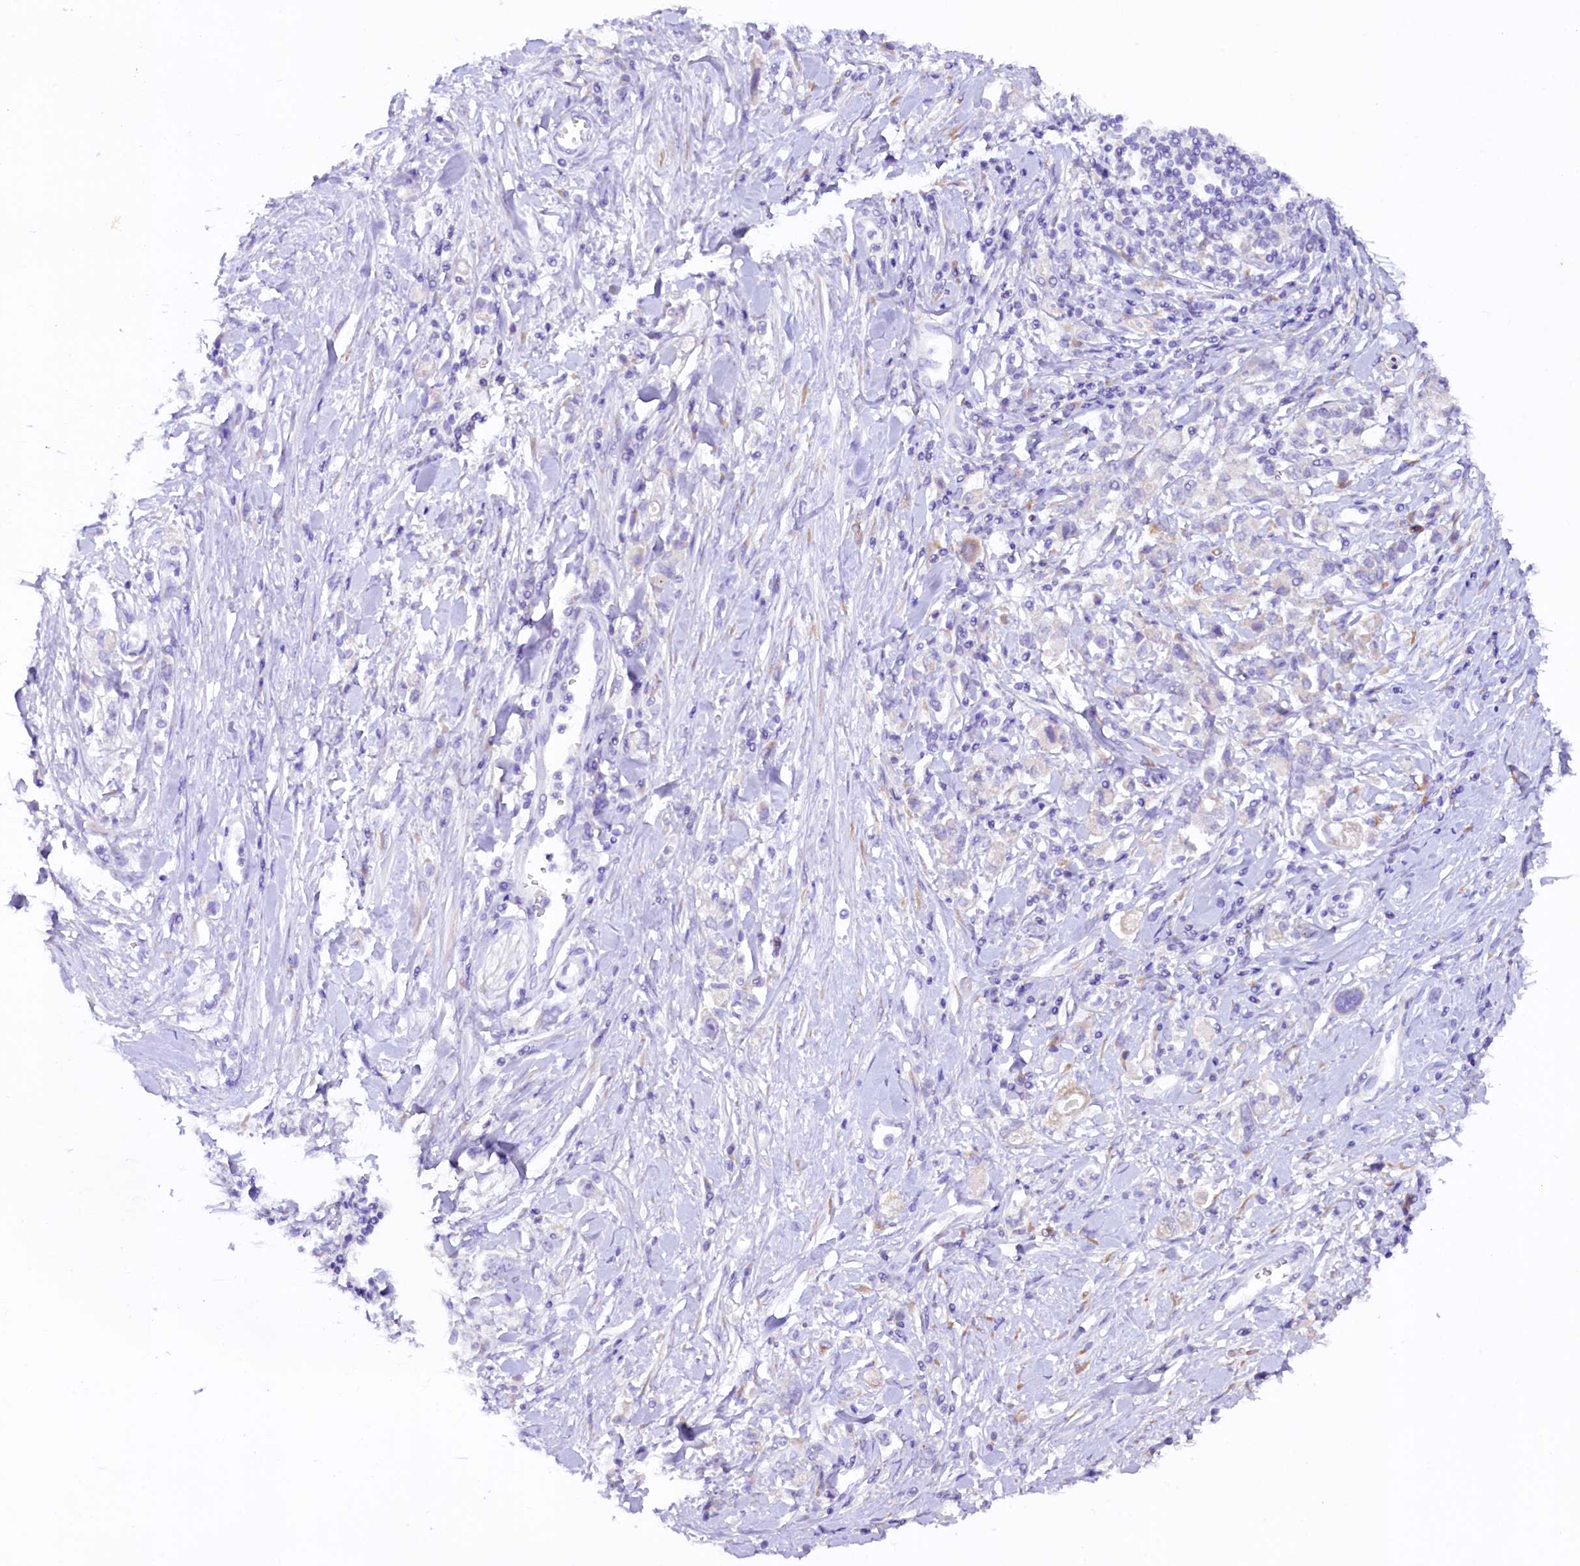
{"staining": {"intensity": "negative", "quantity": "none", "location": "none"}, "tissue": "stomach cancer", "cell_type": "Tumor cells", "image_type": "cancer", "snomed": [{"axis": "morphology", "description": "Adenocarcinoma, NOS"}, {"axis": "topography", "description": "Stomach"}], "caption": "Stomach adenocarcinoma stained for a protein using IHC shows no positivity tumor cells.", "gene": "SSC5D", "patient": {"sex": "female", "age": 76}}